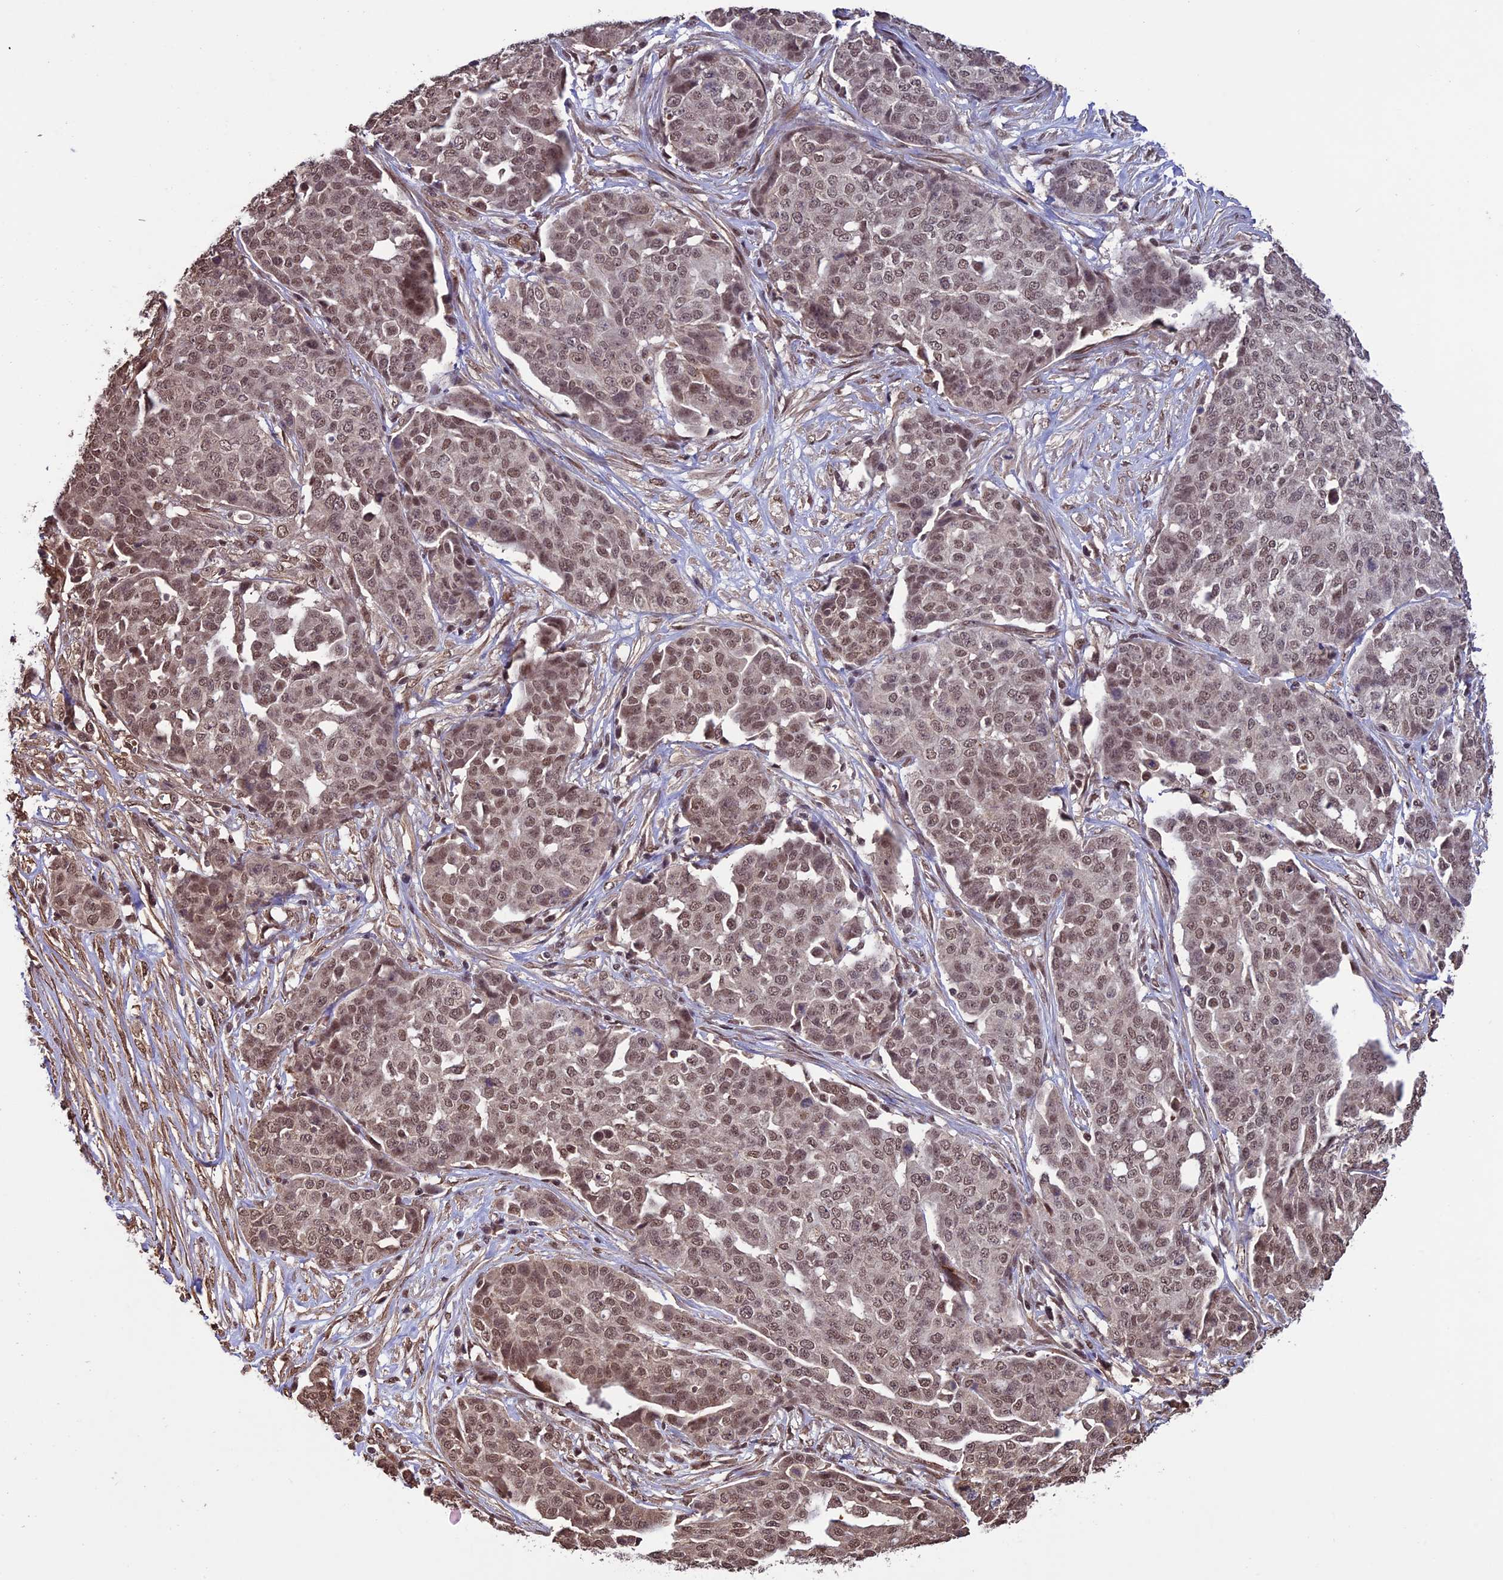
{"staining": {"intensity": "moderate", "quantity": ">75%", "location": "nuclear"}, "tissue": "ovarian cancer", "cell_type": "Tumor cells", "image_type": "cancer", "snomed": [{"axis": "morphology", "description": "Cystadenocarcinoma, serous, NOS"}, {"axis": "topography", "description": "Soft tissue"}, {"axis": "topography", "description": "Ovary"}], "caption": "Ovarian cancer (serous cystadenocarcinoma) stained with DAB immunohistochemistry demonstrates medium levels of moderate nuclear positivity in approximately >75% of tumor cells. Immunohistochemistry (ihc) stains the protein in brown and the nuclei are stained blue.", "gene": "CABIN1", "patient": {"sex": "female", "age": 57}}